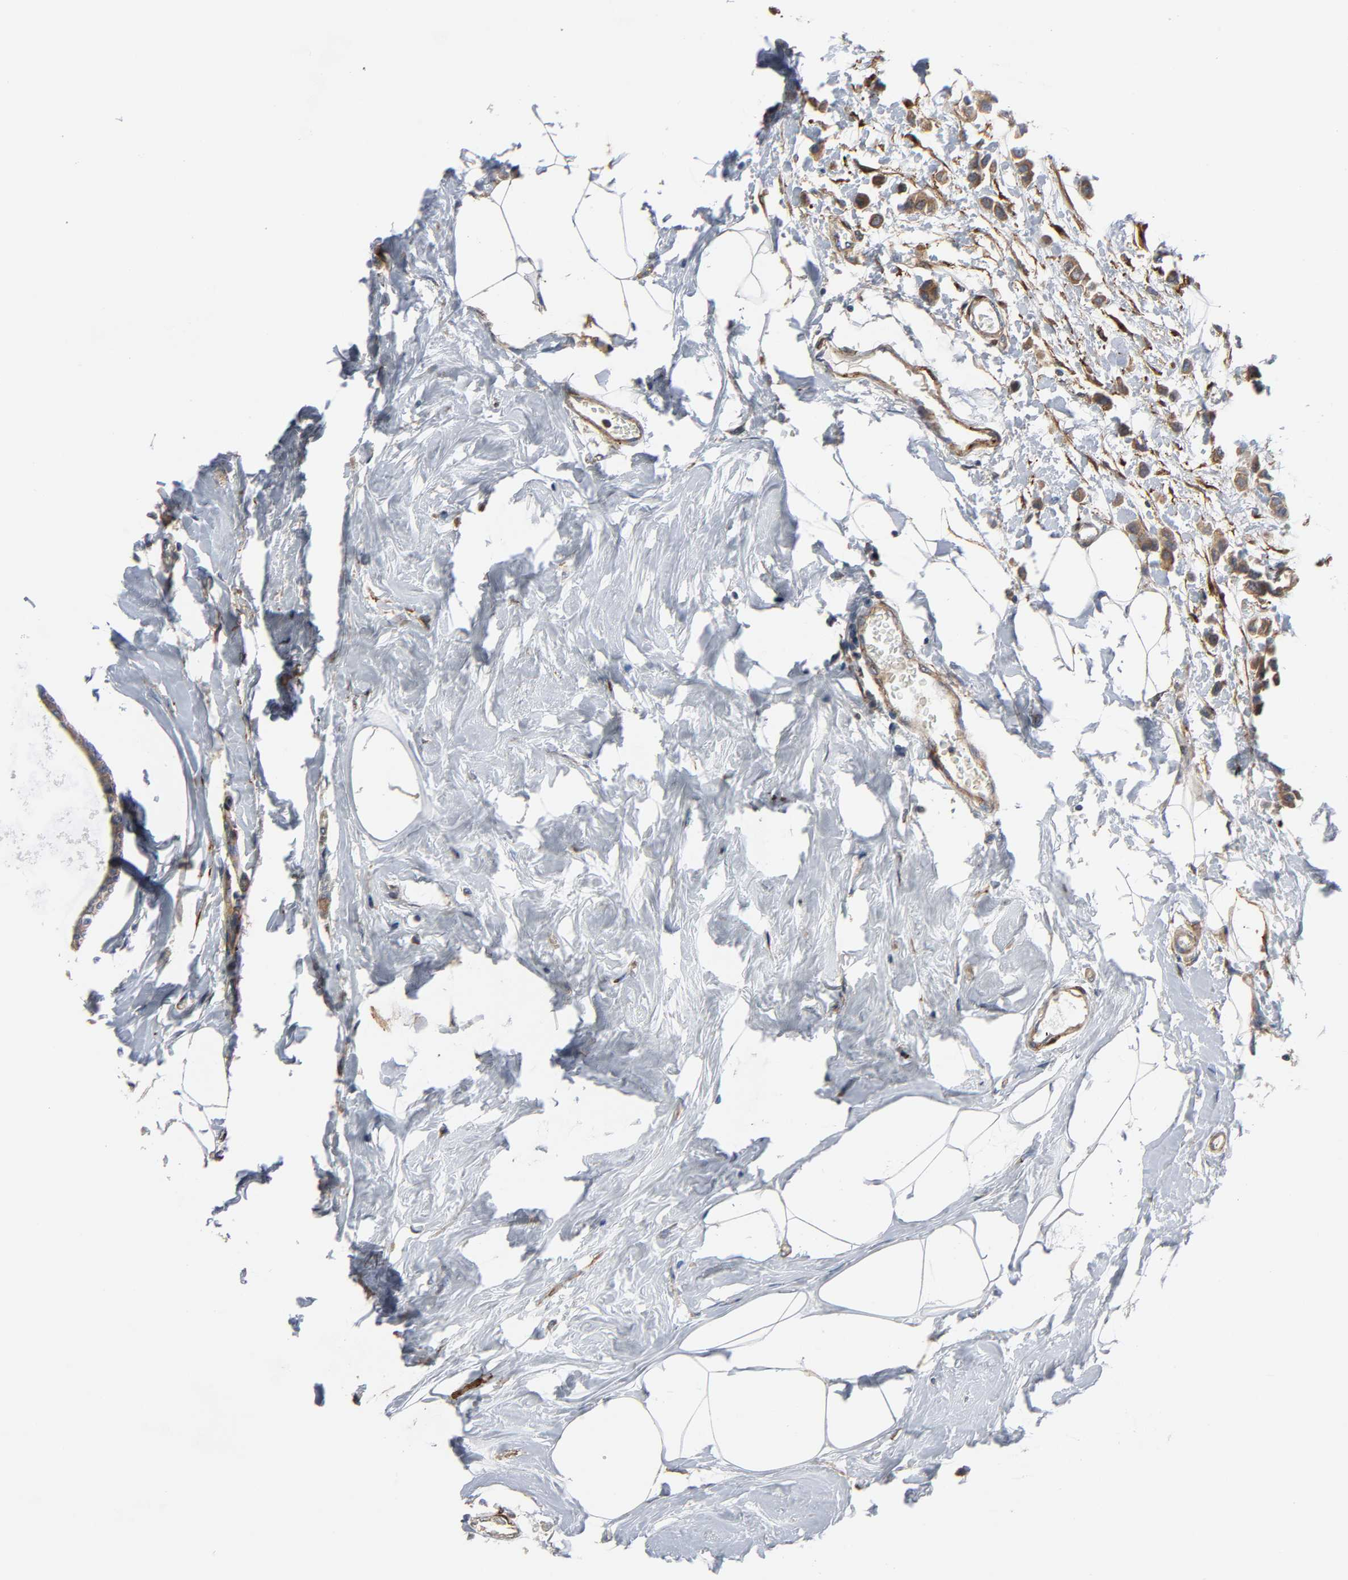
{"staining": {"intensity": "moderate", "quantity": "25%-75%", "location": "cytoplasmic/membranous"}, "tissue": "breast cancer", "cell_type": "Tumor cells", "image_type": "cancer", "snomed": [{"axis": "morphology", "description": "Lobular carcinoma"}, {"axis": "topography", "description": "Breast"}], "caption": "A brown stain shows moderate cytoplasmic/membranous positivity of a protein in breast cancer (lobular carcinoma) tumor cells.", "gene": "ARHGAP1", "patient": {"sex": "female", "age": 51}}